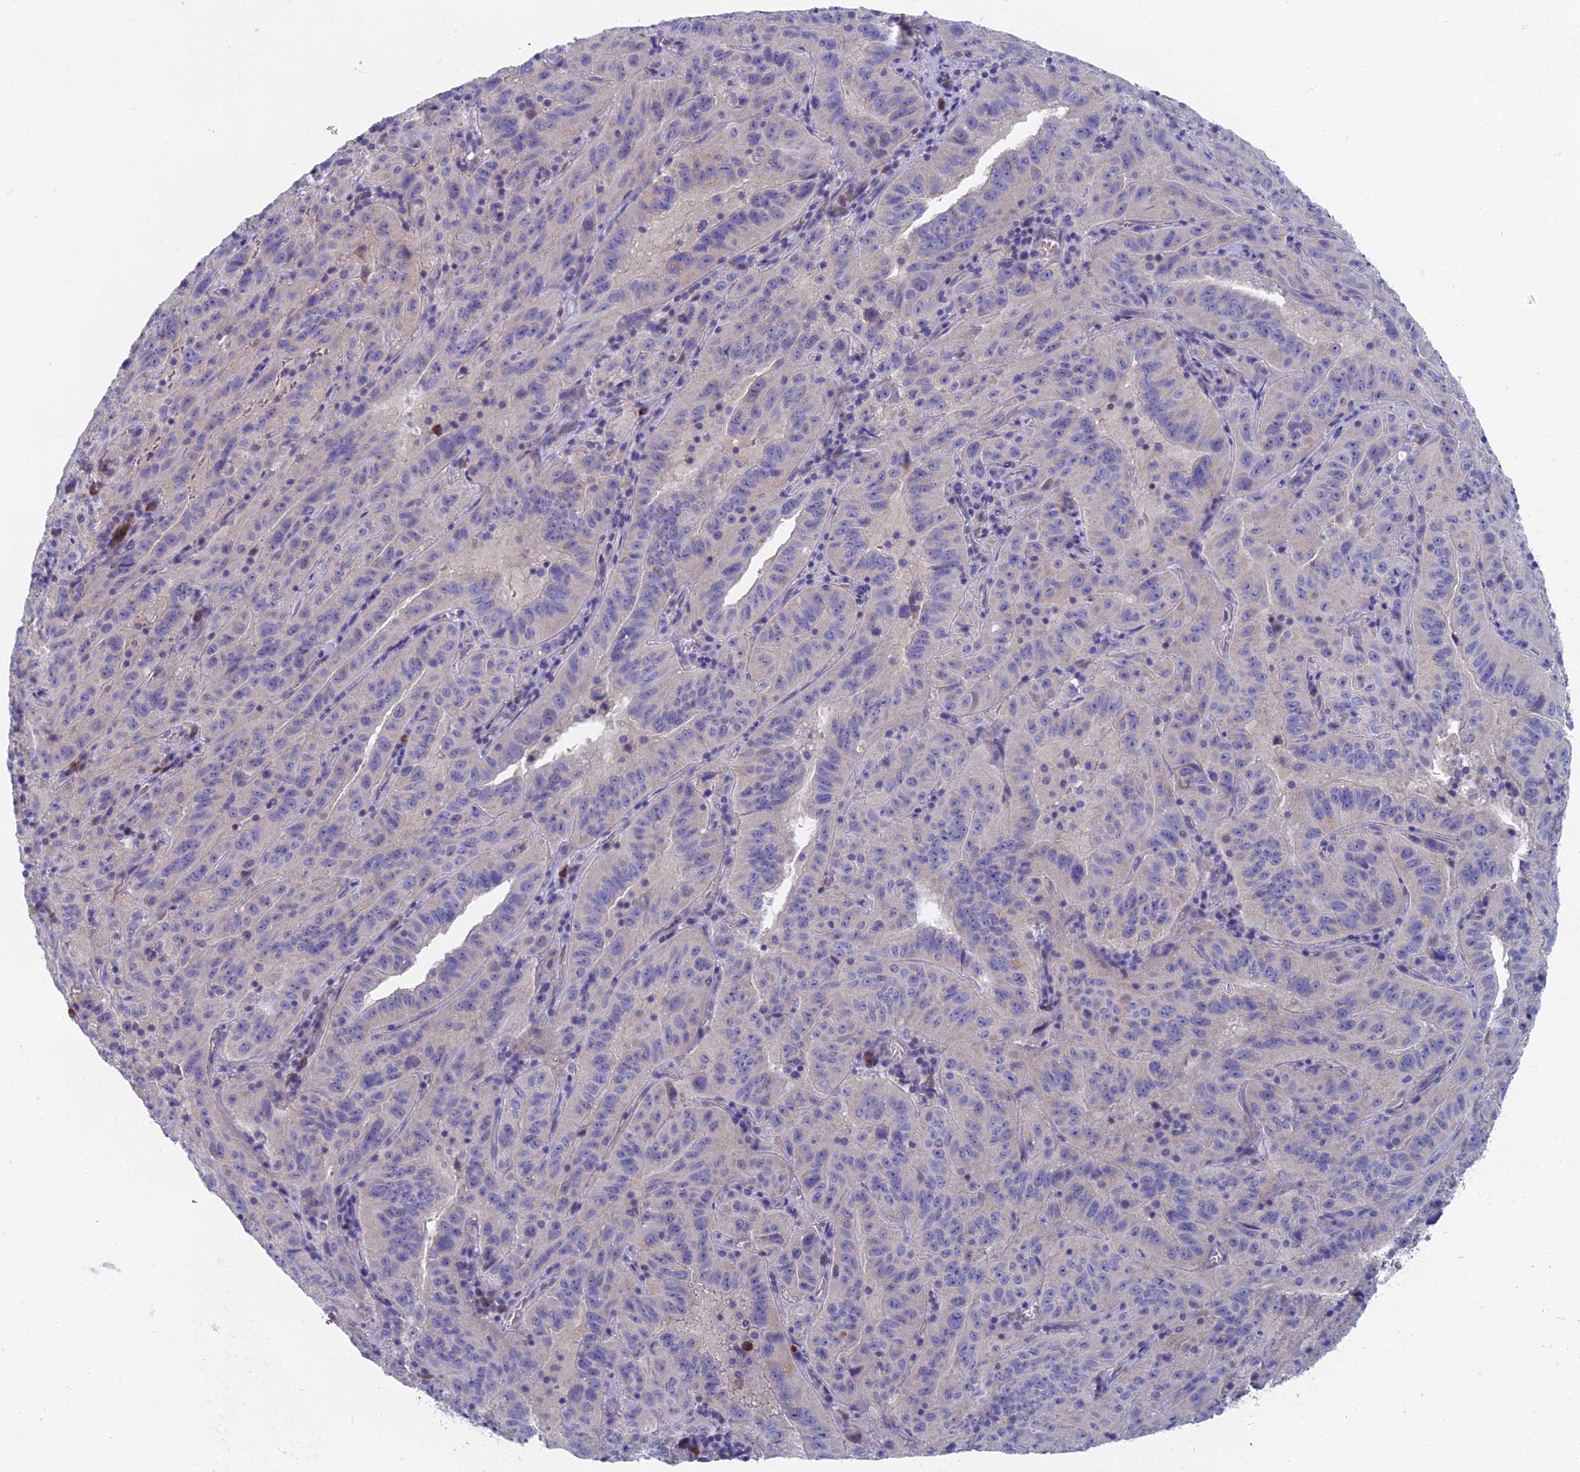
{"staining": {"intensity": "negative", "quantity": "none", "location": "none"}, "tissue": "pancreatic cancer", "cell_type": "Tumor cells", "image_type": "cancer", "snomed": [{"axis": "morphology", "description": "Adenocarcinoma, NOS"}, {"axis": "topography", "description": "Pancreas"}], "caption": "DAB immunohistochemical staining of pancreatic adenocarcinoma displays no significant staining in tumor cells.", "gene": "SPIN4", "patient": {"sex": "male", "age": 63}}